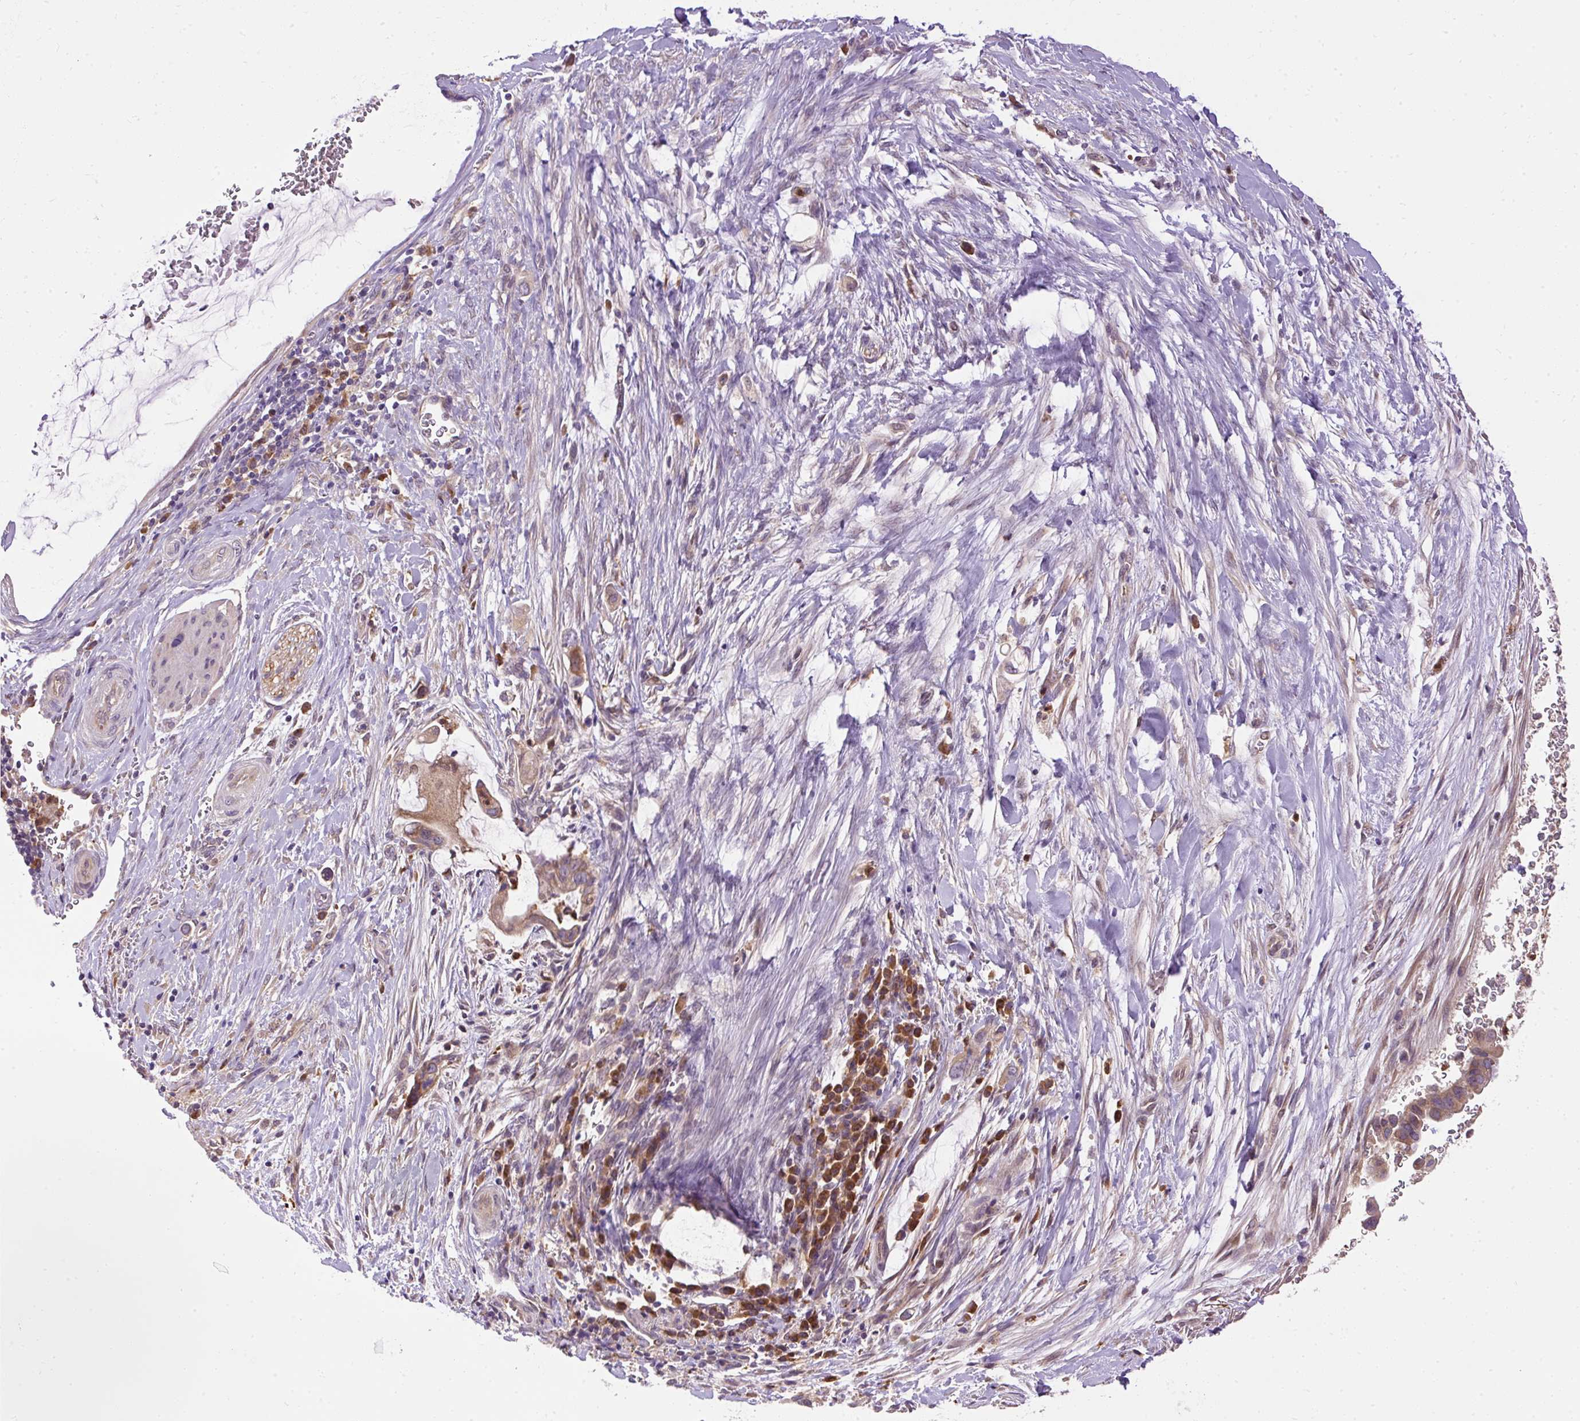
{"staining": {"intensity": "weak", "quantity": "25%-75%", "location": "cytoplasmic/membranous"}, "tissue": "pancreatic cancer", "cell_type": "Tumor cells", "image_type": "cancer", "snomed": [{"axis": "morphology", "description": "Adenocarcinoma, NOS"}, {"axis": "topography", "description": "Pancreas"}], "caption": "IHC of adenocarcinoma (pancreatic) reveals low levels of weak cytoplasmic/membranous positivity in approximately 25%-75% of tumor cells.", "gene": "CTTNBP2", "patient": {"sex": "male", "age": 75}}